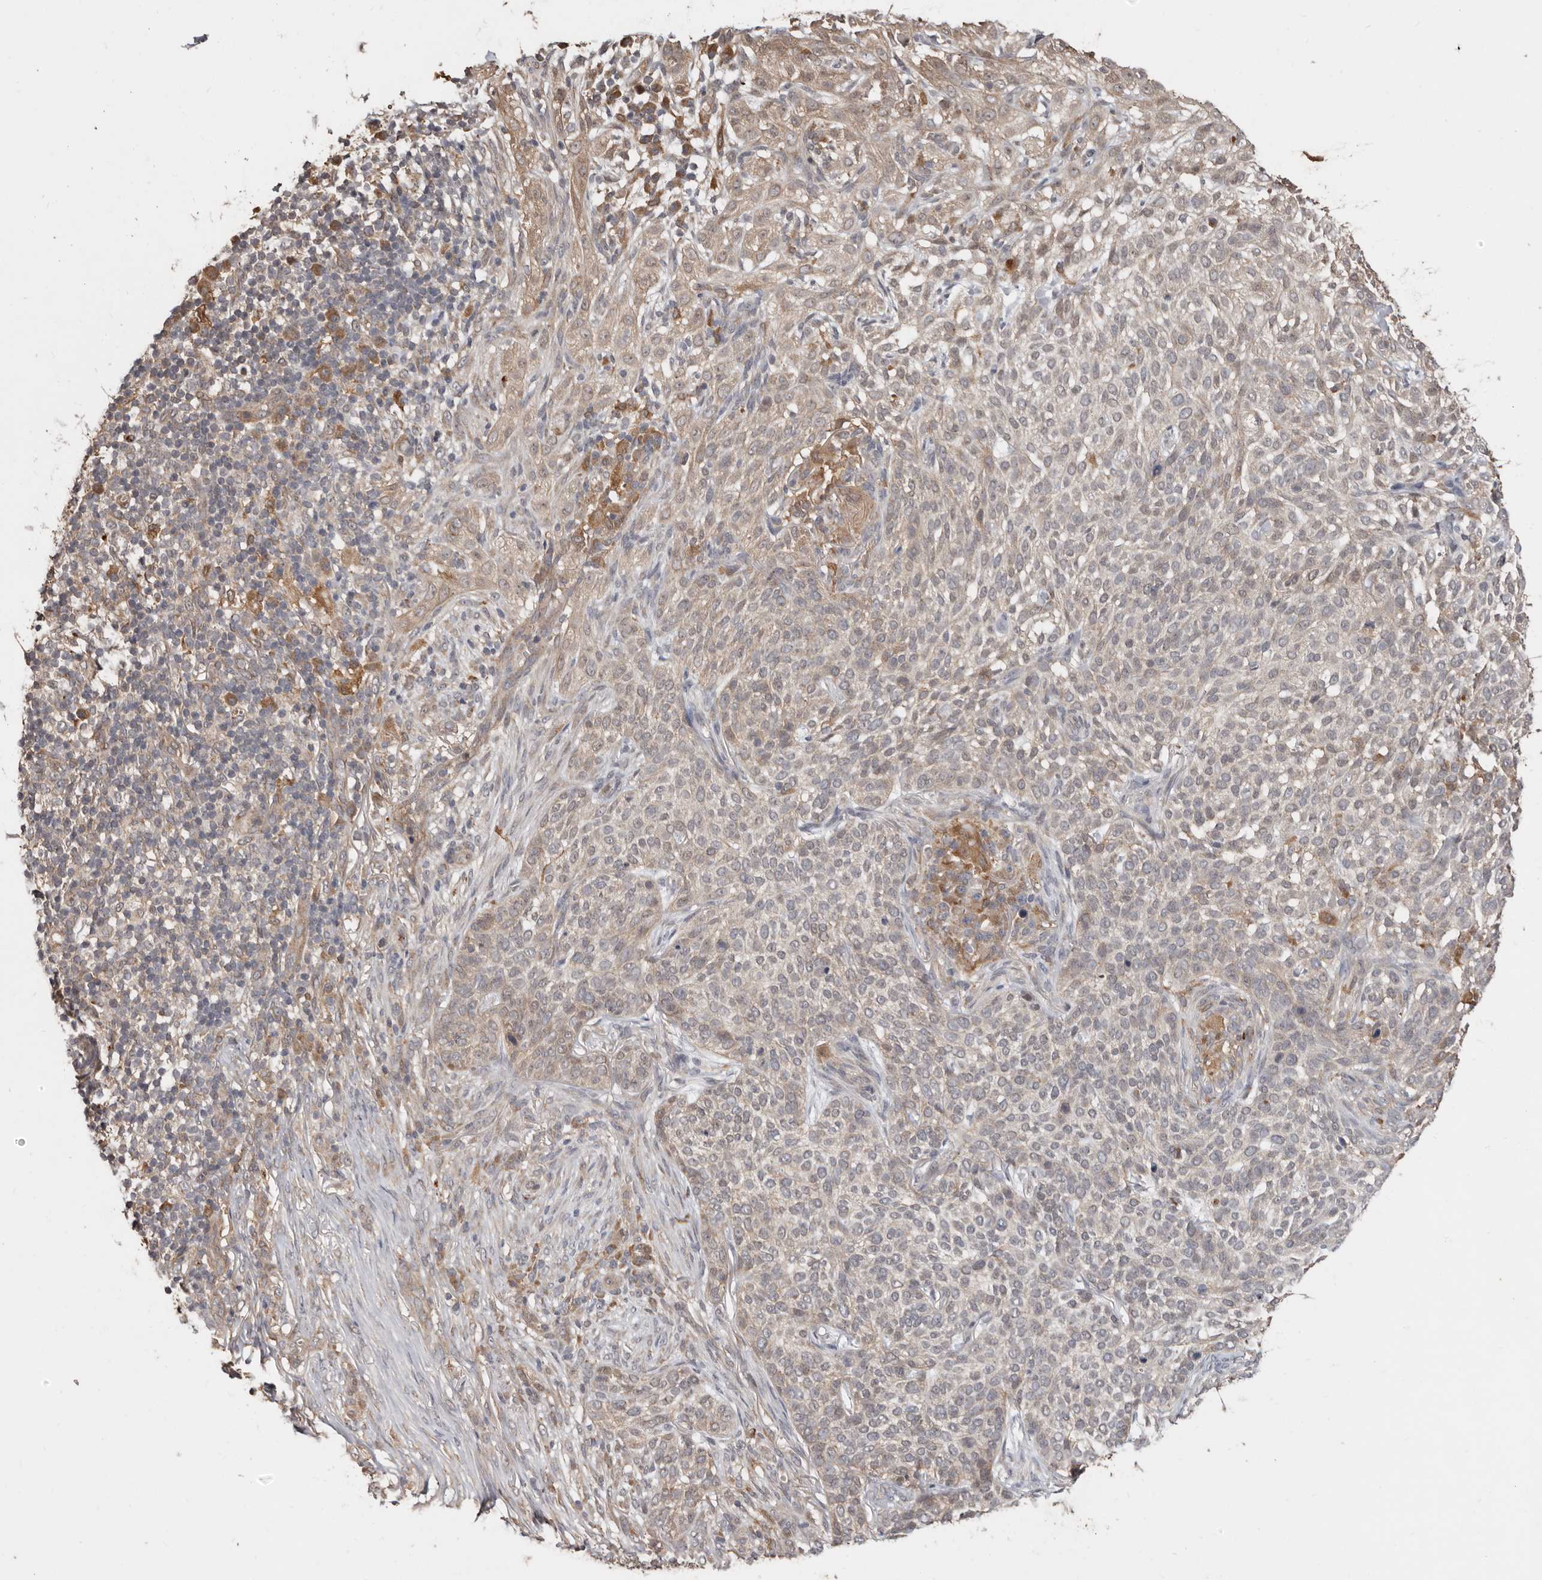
{"staining": {"intensity": "weak", "quantity": ">75%", "location": "cytoplasmic/membranous"}, "tissue": "skin cancer", "cell_type": "Tumor cells", "image_type": "cancer", "snomed": [{"axis": "morphology", "description": "Basal cell carcinoma"}, {"axis": "topography", "description": "Skin"}], "caption": "A histopathology image showing weak cytoplasmic/membranous positivity in about >75% of tumor cells in skin cancer (basal cell carcinoma), as visualized by brown immunohistochemical staining.", "gene": "RSPO2", "patient": {"sex": "female", "age": 64}}